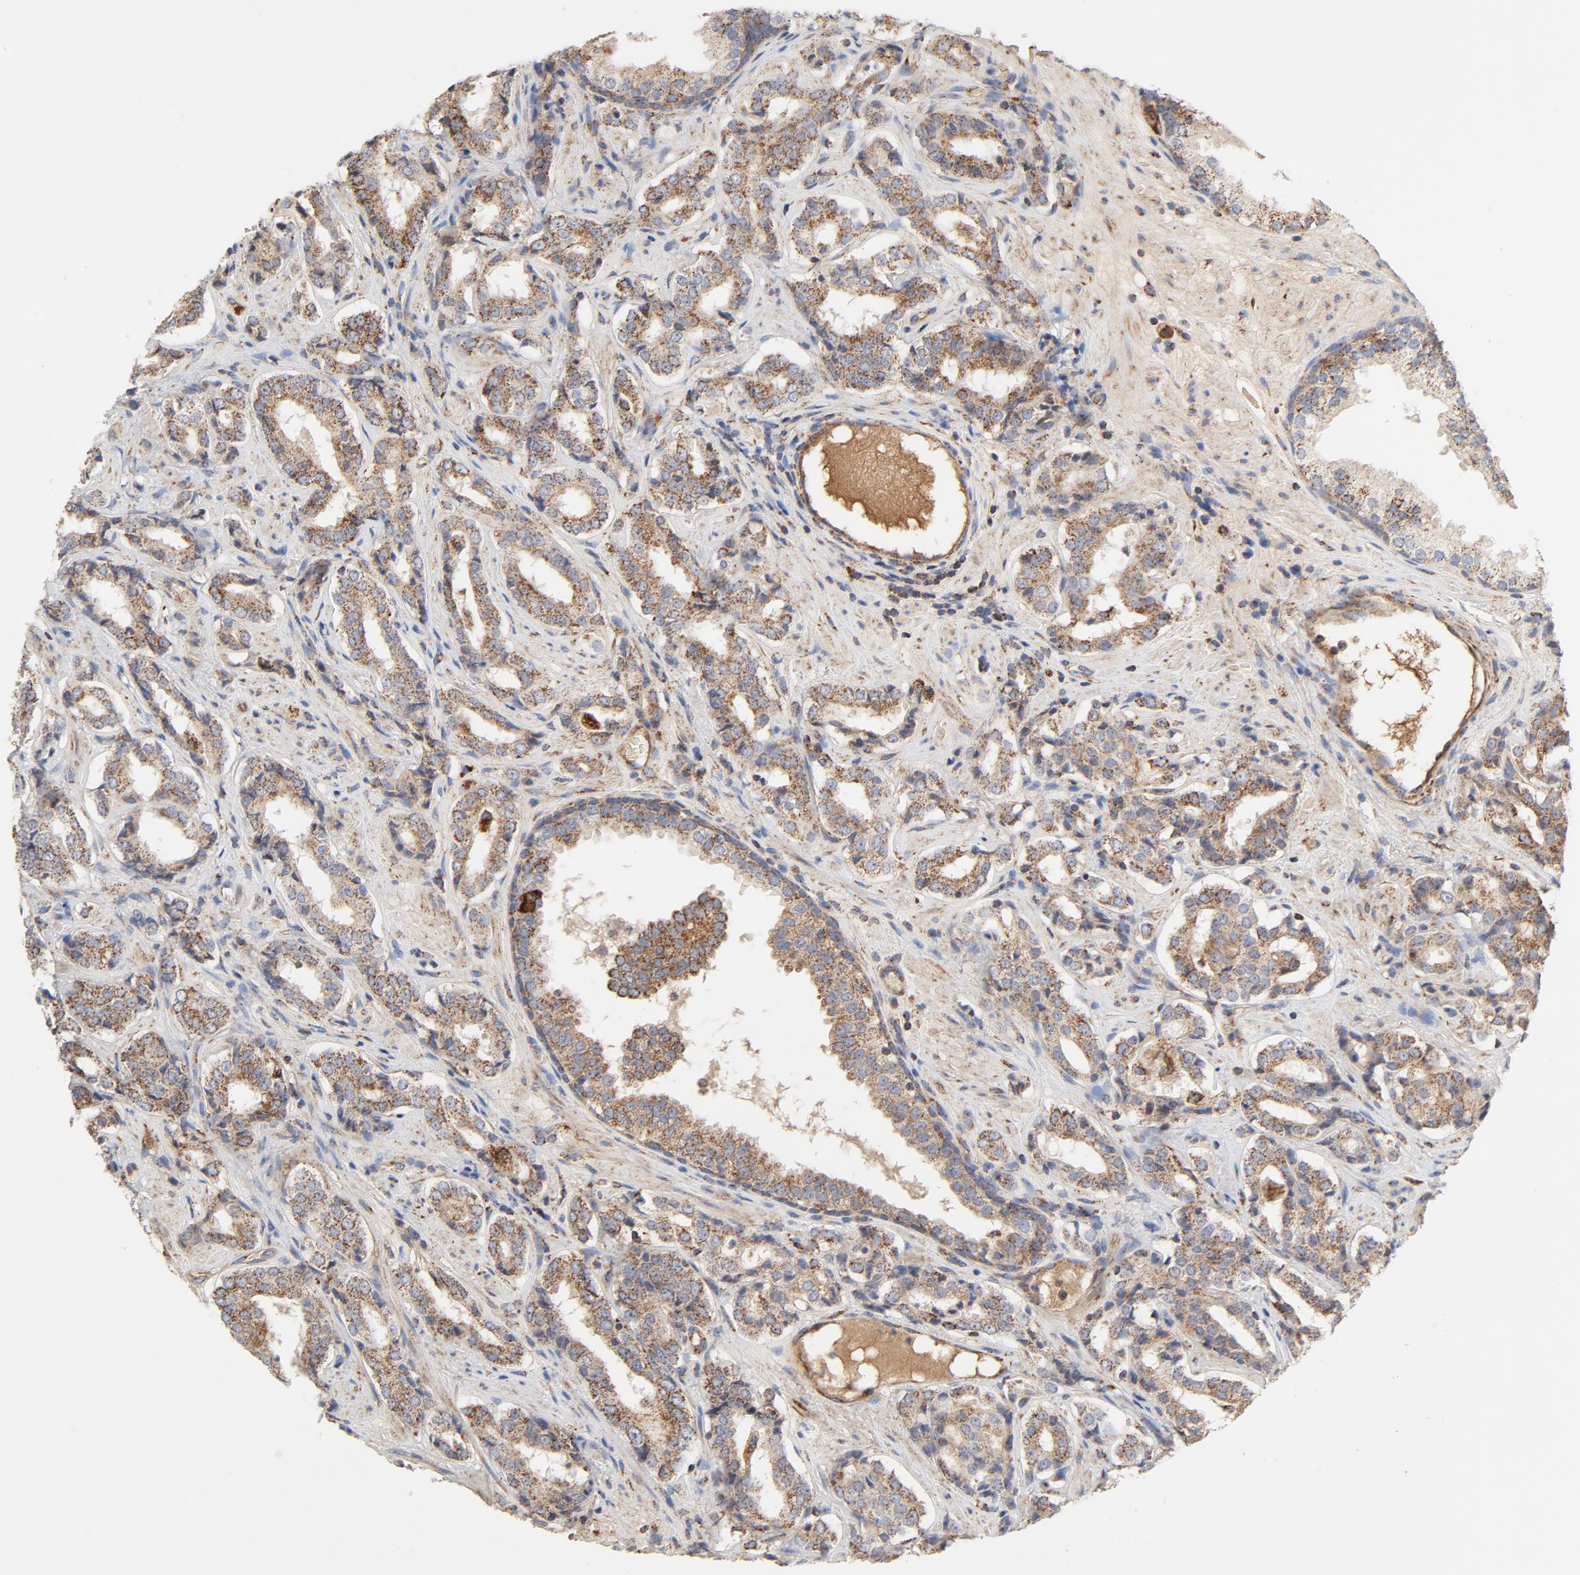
{"staining": {"intensity": "moderate", "quantity": ">75%", "location": "cytoplasmic/membranous"}, "tissue": "prostate cancer", "cell_type": "Tumor cells", "image_type": "cancer", "snomed": [{"axis": "morphology", "description": "Adenocarcinoma, Medium grade"}, {"axis": "topography", "description": "Prostate"}], "caption": "Prostate cancer (medium-grade adenocarcinoma) stained with immunohistochemistry reveals moderate cytoplasmic/membranous expression in about >75% of tumor cells. (Stains: DAB (3,3'-diaminobenzidine) in brown, nuclei in blue, Microscopy: brightfield microscopy at high magnification).", "gene": "PCNX4", "patient": {"sex": "male", "age": 60}}